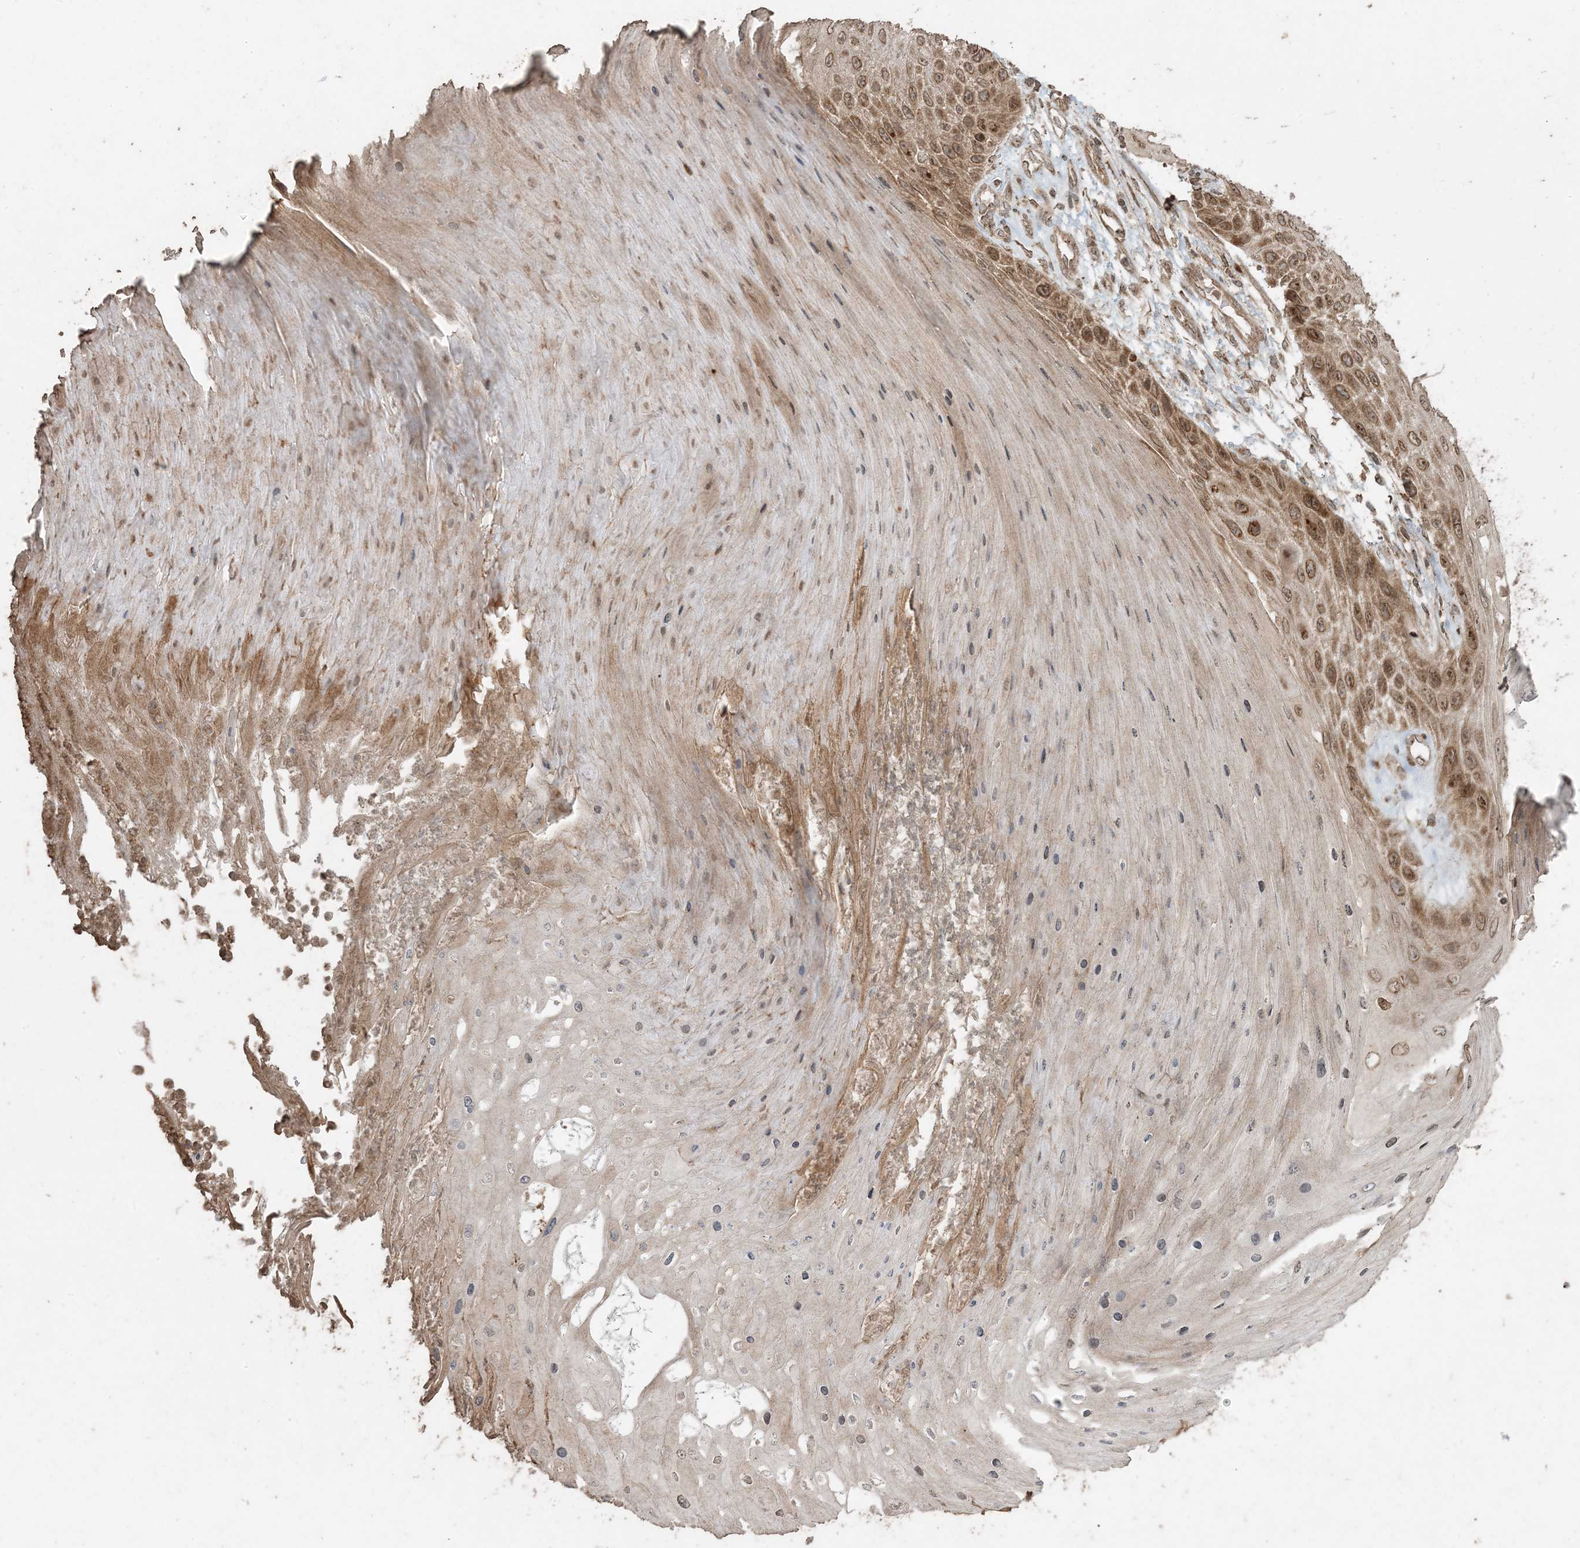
{"staining": {"intensity": "moderate", "quantity": ">75%", "location": "cytoplasmic/membranous,nuclear"}, "tissue": "skin cancer", "cell_type": "Tumor cells", "image_type": "cancer", "snomed": [{"axis": "morphology", "description": "Squamous cell carcinoma, NOS"}, {"axis": "topography", "description": "Skin"}], "caption": "Tumor cells display medium levels of moderate cytoplasmic/membranous and nuclear expression in about >75% of cells in human squamous cell carcinoma (skin).", "gene": "DDX19B", "patient": {"sex": "female", "age": 88}}